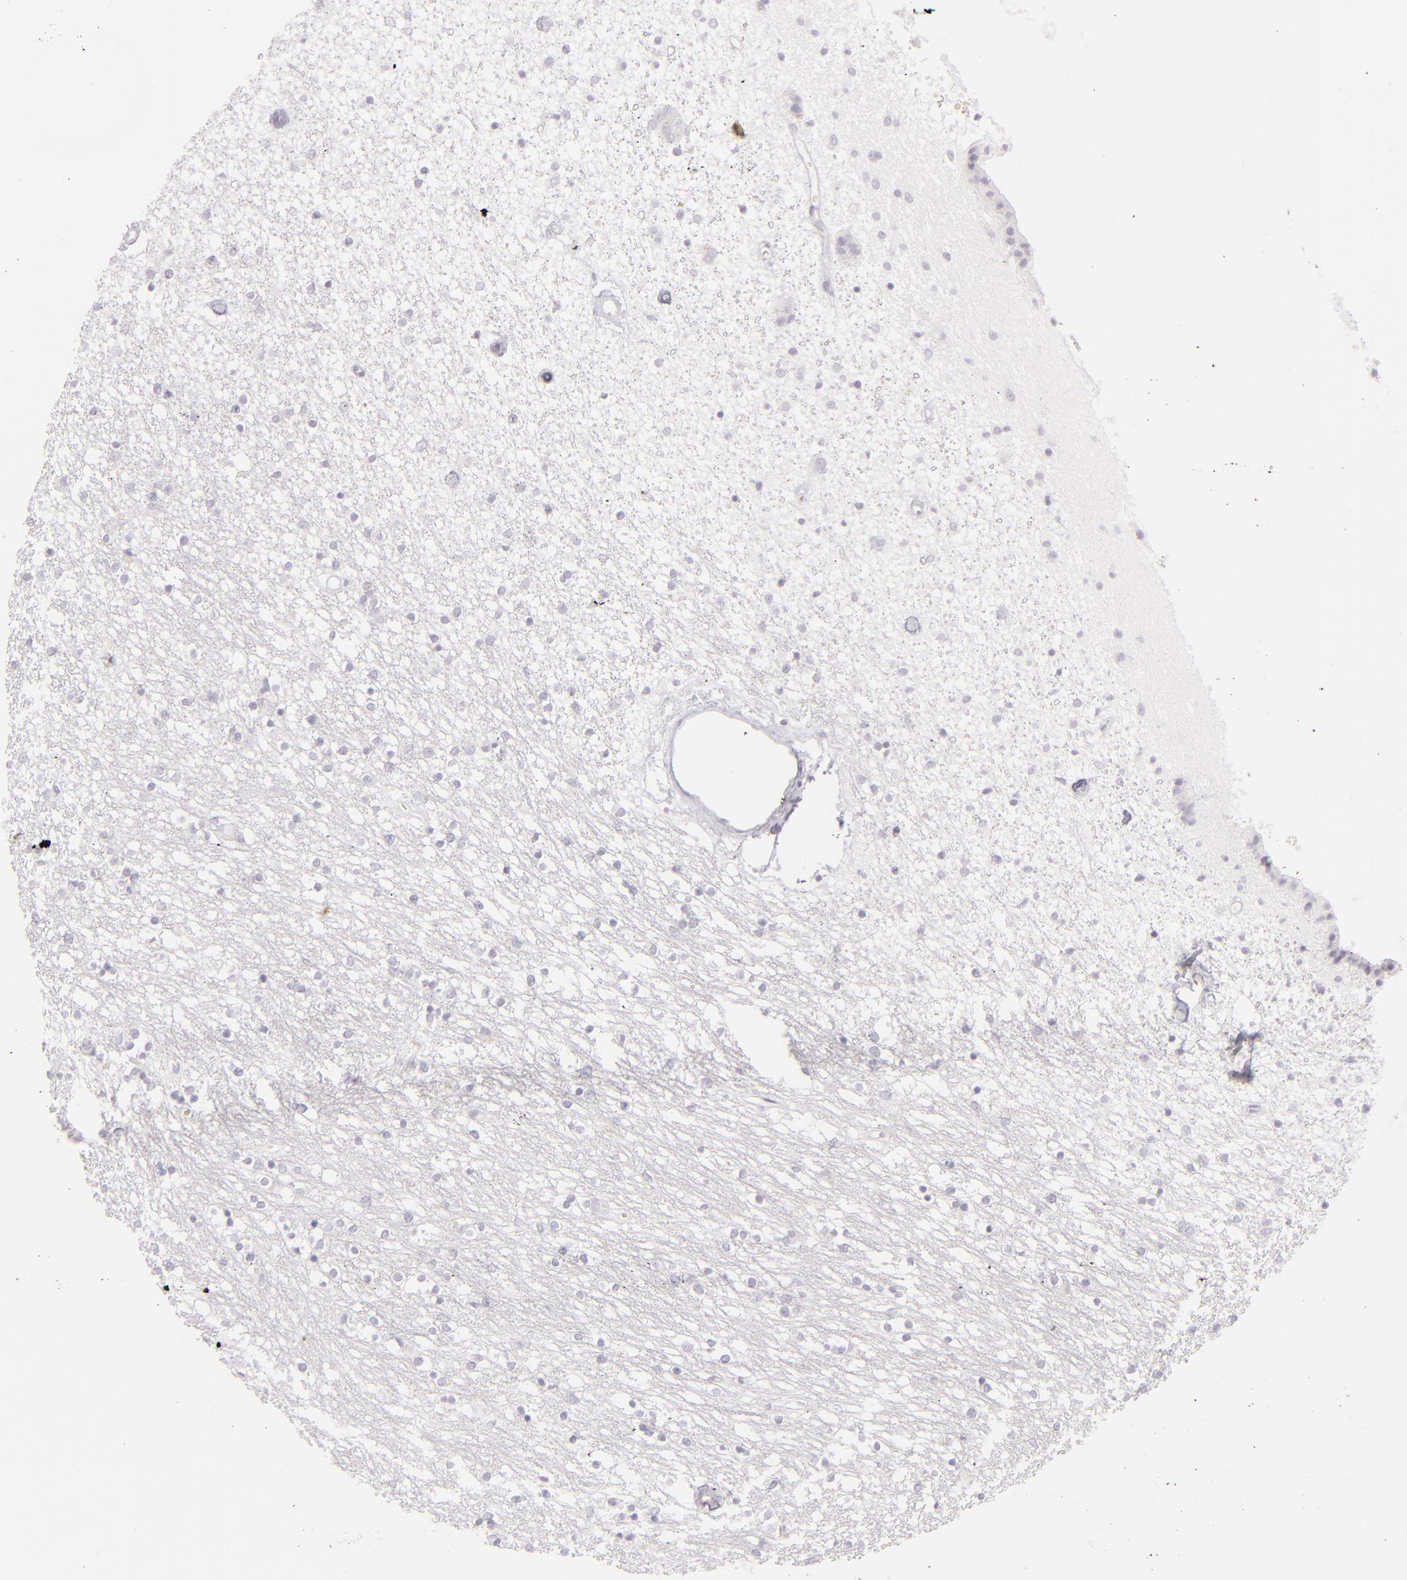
{"staining": {"intensity": "negative", "quantity": "none", "location": "none"}, "tissue": "caudate", "cell_type": "Glial cells", "image_type": "normal", "snomed": [{"axis": "morphology", "description": "Normal tissue, NOS"}, {"axis": "topography", "description": "Lateral ventricle wall"}], "caption": "This is an immunohistochemistry (IHC) image of benign caudate. There is no expression in glial cells.", "gene": "CDX2", "patient": {"sex": "female", "age": 54}}